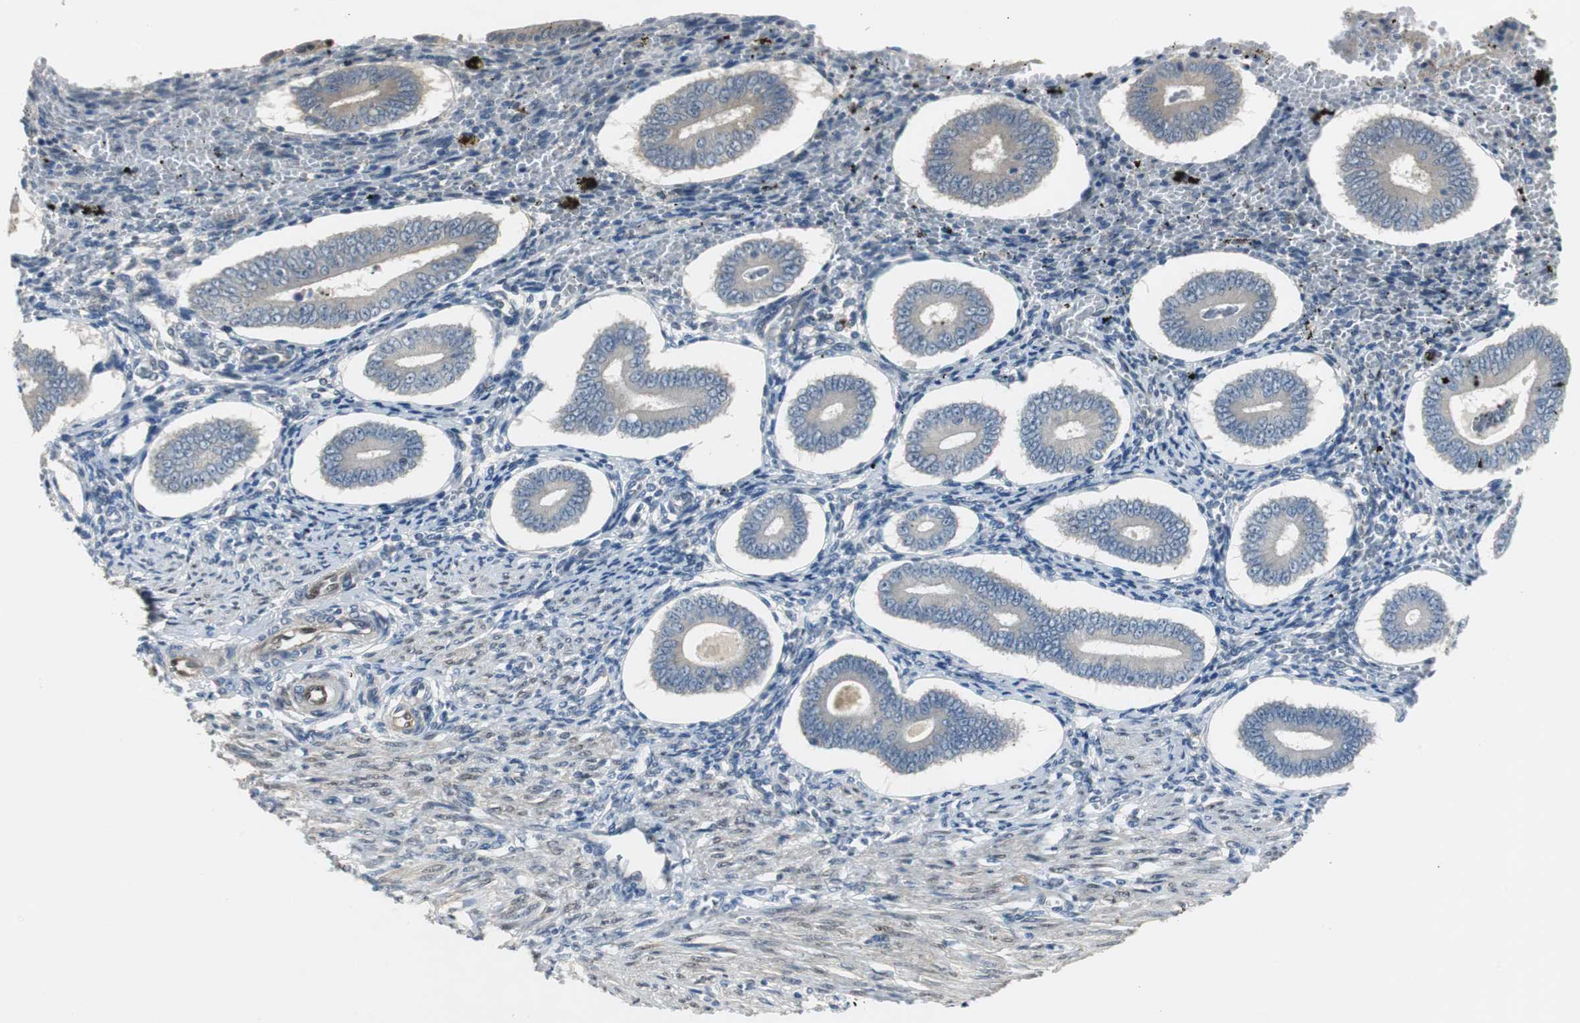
{"staining": {"intensity": "negative", "quantity": "none", "location": "none"}, "tissue": "endometrium", "cell_type": "Cells in endometrial stroma", "image_type": "normal", "snomed": [{"axis": "morphology", "description": "Normal tissue, NOS"}, {"axis": "topography", "description": "Endometrium"}], "caption": "The micrograph shows no significant staining in cells in endometrial stroma of endometrium.", "gene": "FHL2", "patient": {"sex": "female", "age": 42}}